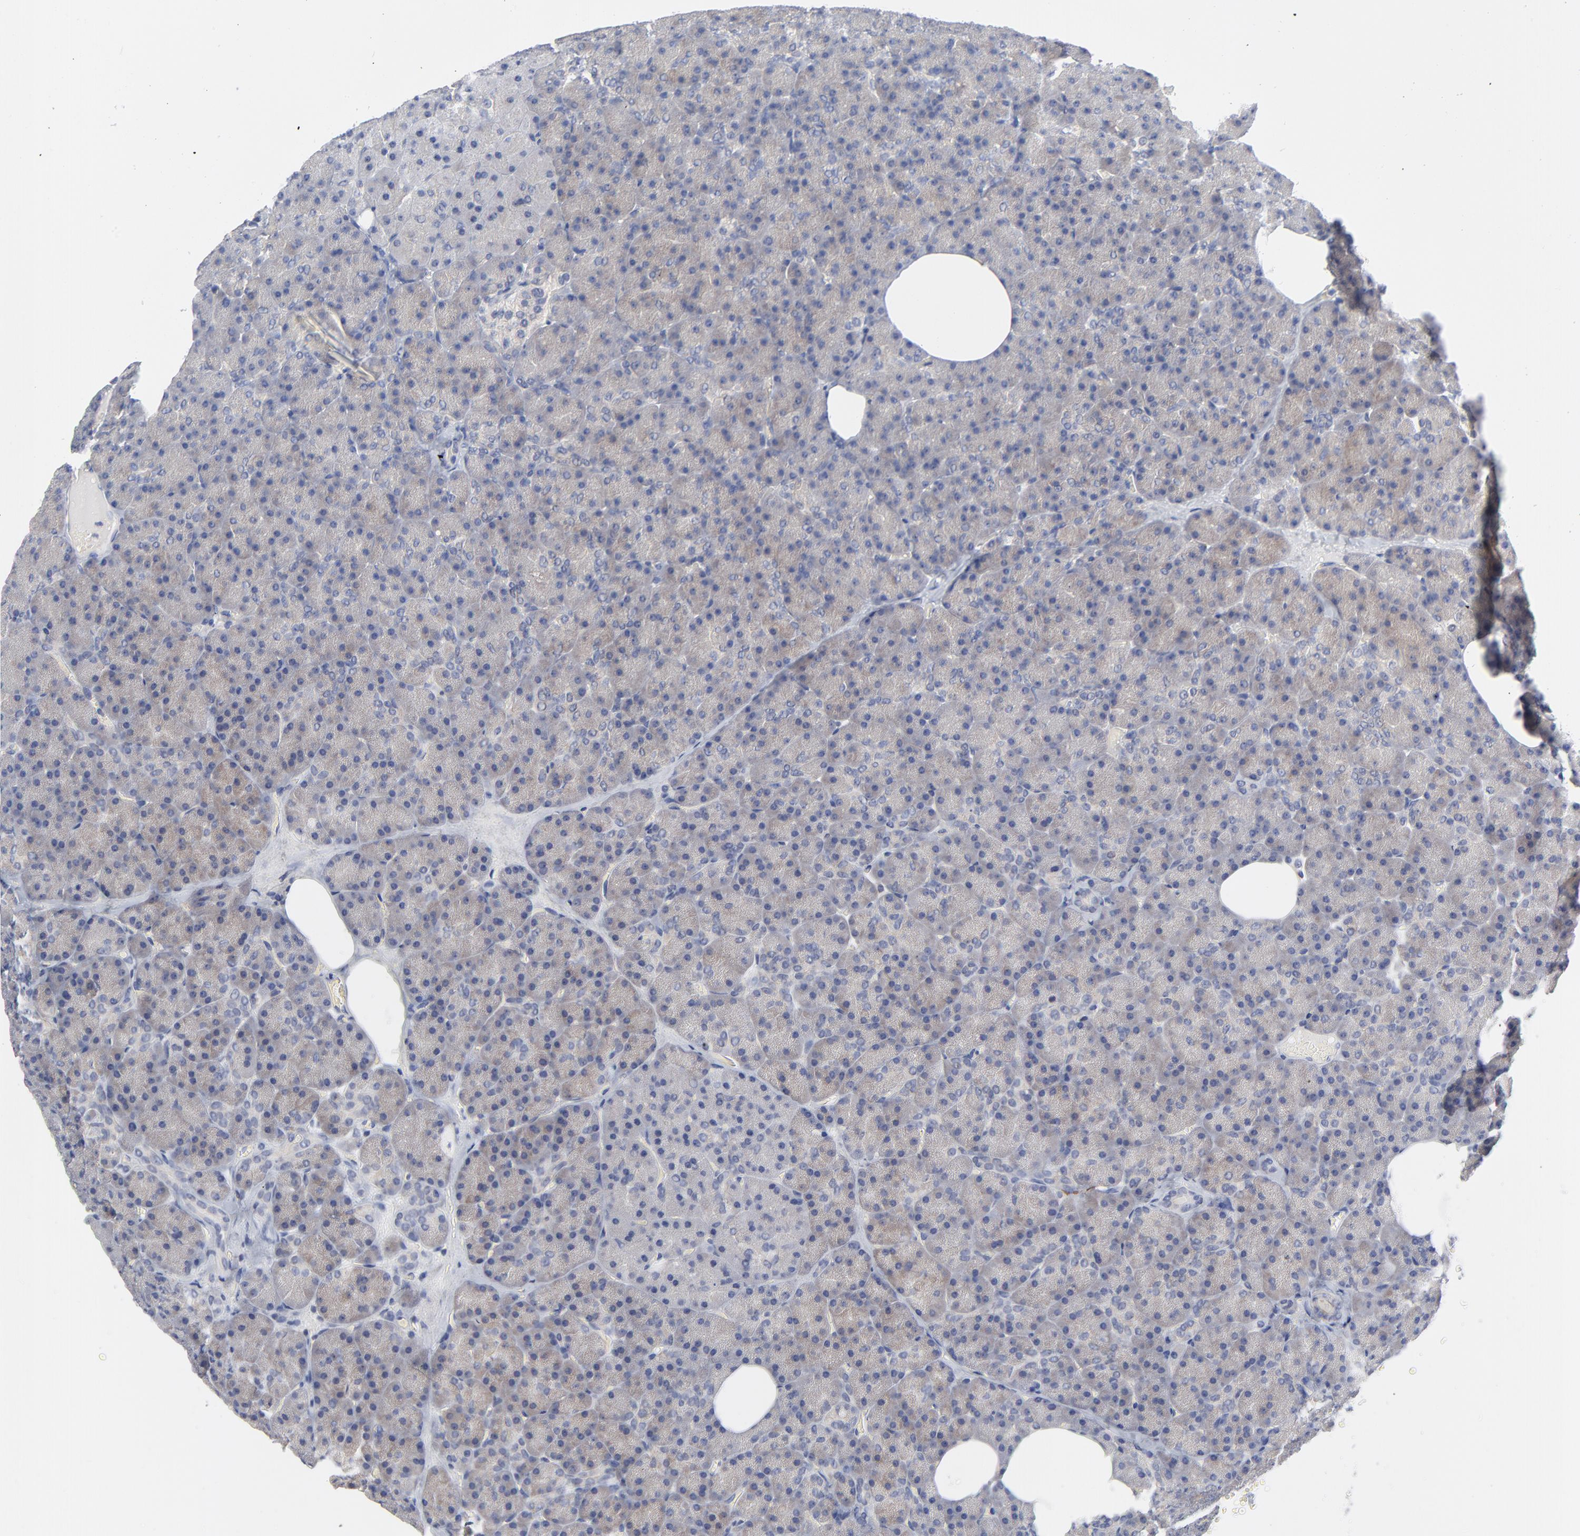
{"staining": {"intensity": "moderate", "quantity": "25%-75%", "location": "cytoplasmic/membranous"}, "tissue": "pancreas", "cell_type": "Exocrine glandular cells", "image_type": "normal", "snomed": [{"axis": "morphology", "description": "Normal tissue, NOS"}, {"axis": "topography", "description": "Pancreas"}], "caption": "Exocrine glandular cells demonstrate medium levels of moderate cytoplasmic/membranous positivity in about 25%-75% of cells in unremarkable human pancreas. (DAB (3,3'-diaminobenzidine) IHC with brightfield microscopy, high magnification).", "gene": "CAB39L", "patient": {"sex": "female", "age": 35}}